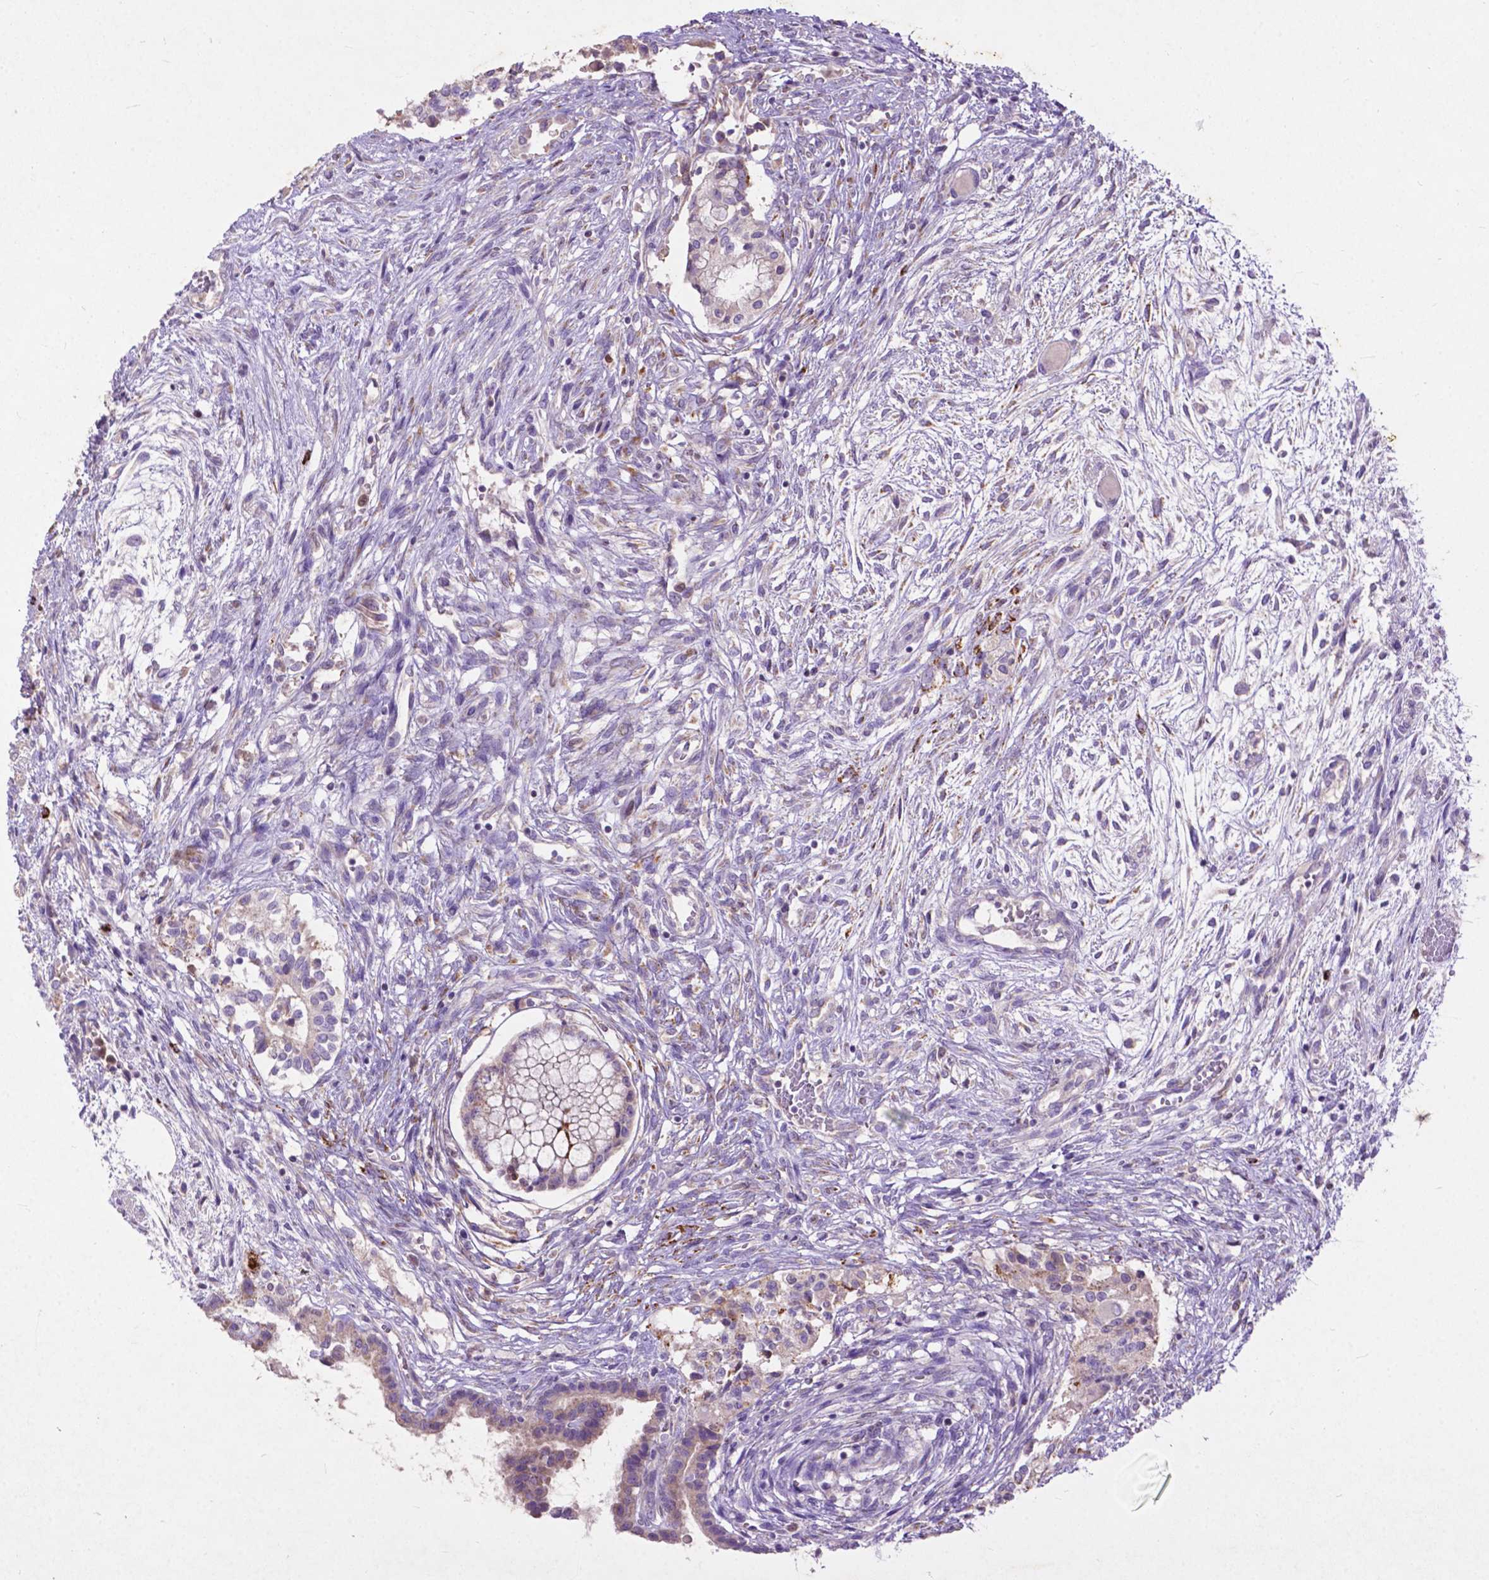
{"staining": {"intensity": "negative", "quantity": "none", "location": "none"}, "tissue": "testis cancer", "cell_type": "Tumor cells", "image_type": "cancer", "snomed": [{"axis": "morphology", "description": "Carcinoma, Embryonal, NOS"}, {"axis": "topography", "description": "Testis"}], "caption": "IHC histopathology image of human embryonal carcinoma (testis) stained for a protein (brown), which demonstrates no expression in tumor cells. (DAB (3,3'-diaminobenzidine) immunohistochemistry (IHC), high magnification).", "gene": "THEGL", "patient": {"sex": "male", "age": 37}}